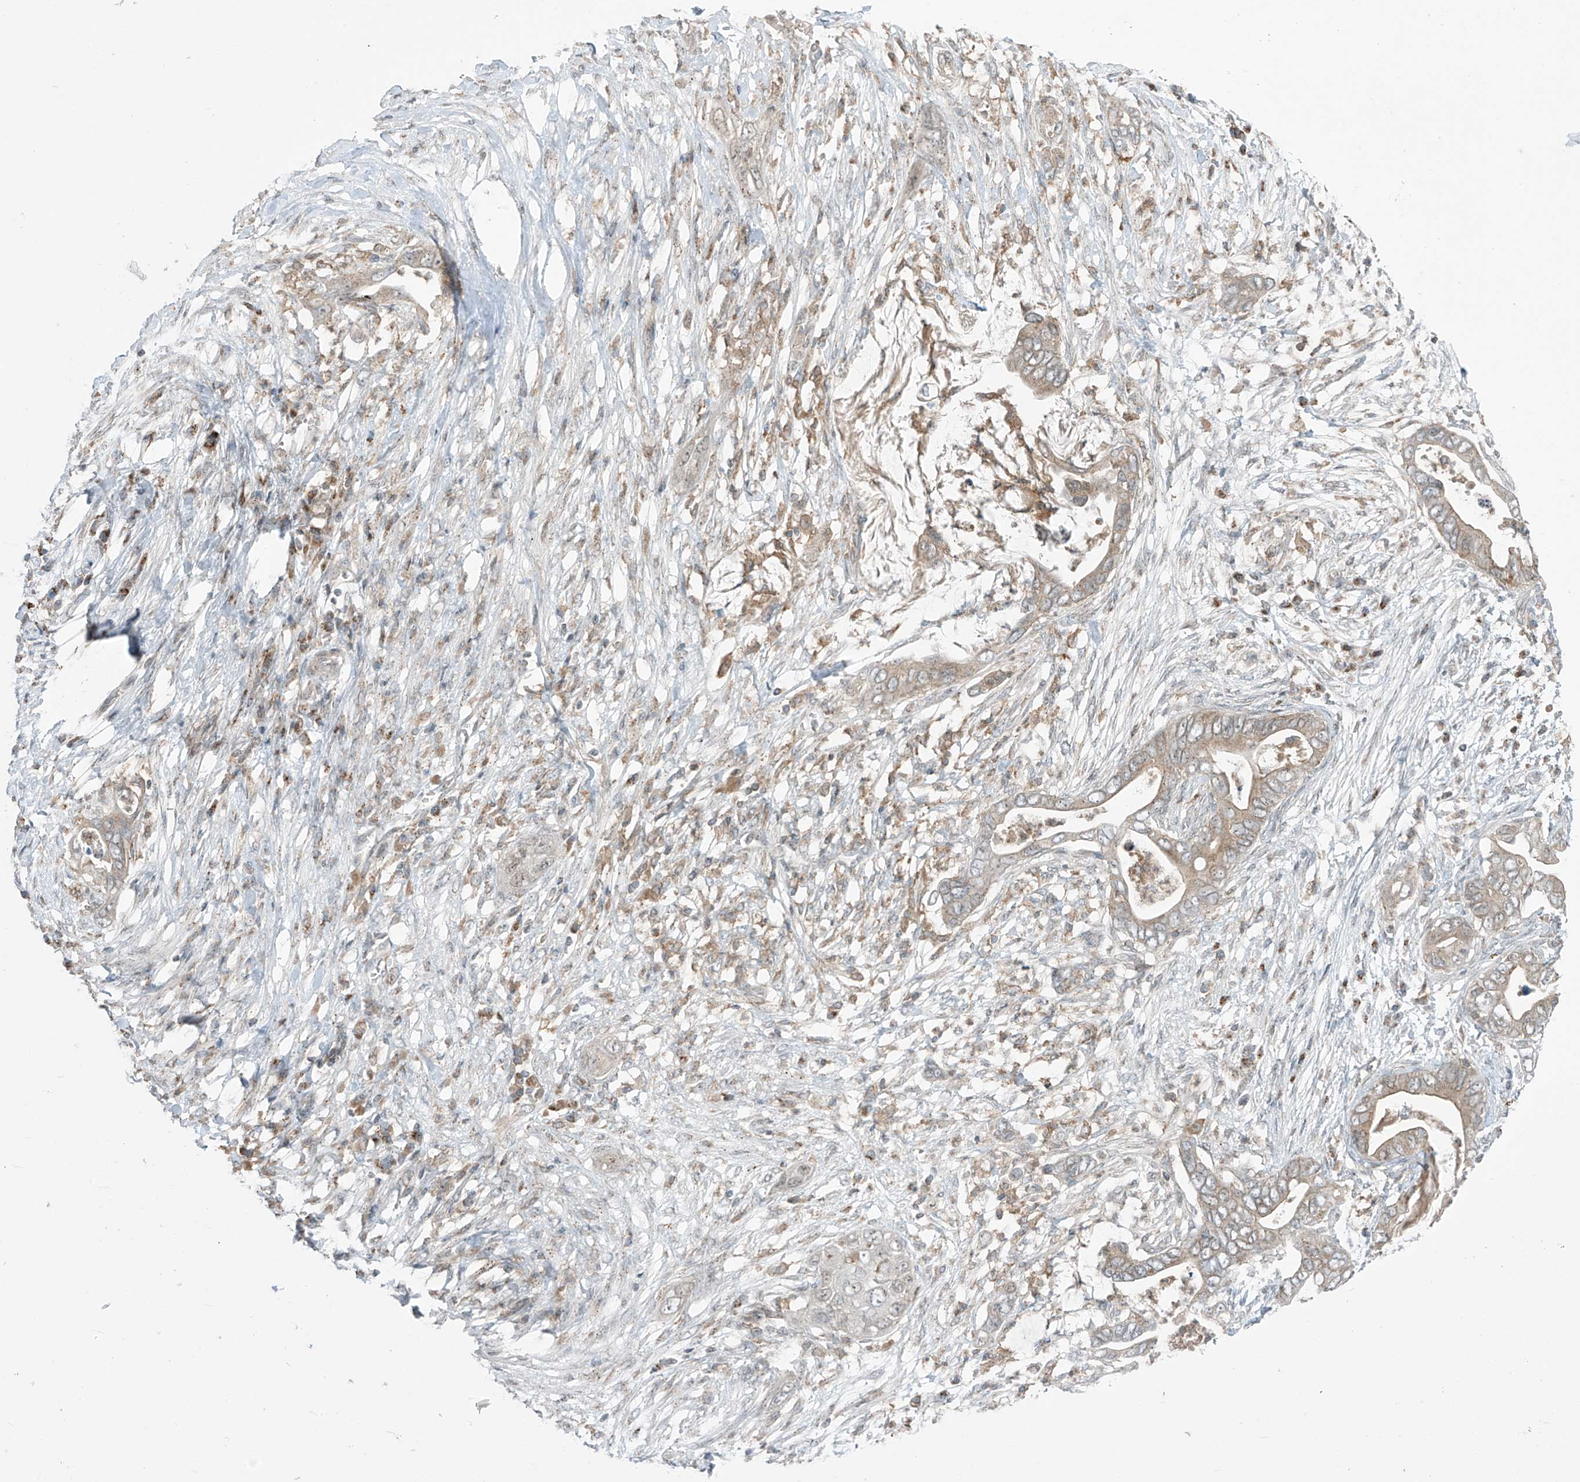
{"staining": {"intensity": "weak", "quantity": ">75%", "location": "cytoplasmic/membranous"}, "tissue": "pancreatic cancer", "cell_type": "Tumor cells", "image_type": "cancer", "snomed": [{"axis": "morphology", "description": "Adenocarcinoma, NOS"}, {"axis": "topography", "description": "Pancreas"}], "caption": "There is low levels of weak cytoplasmic/membranous positivity in tumor cells of pancreatic adenocarcinoma, as demonstrated by immunohistochemical staining (brown color).", "gene": "PARVG", "patient": {"sex": "male", "age": 75}}